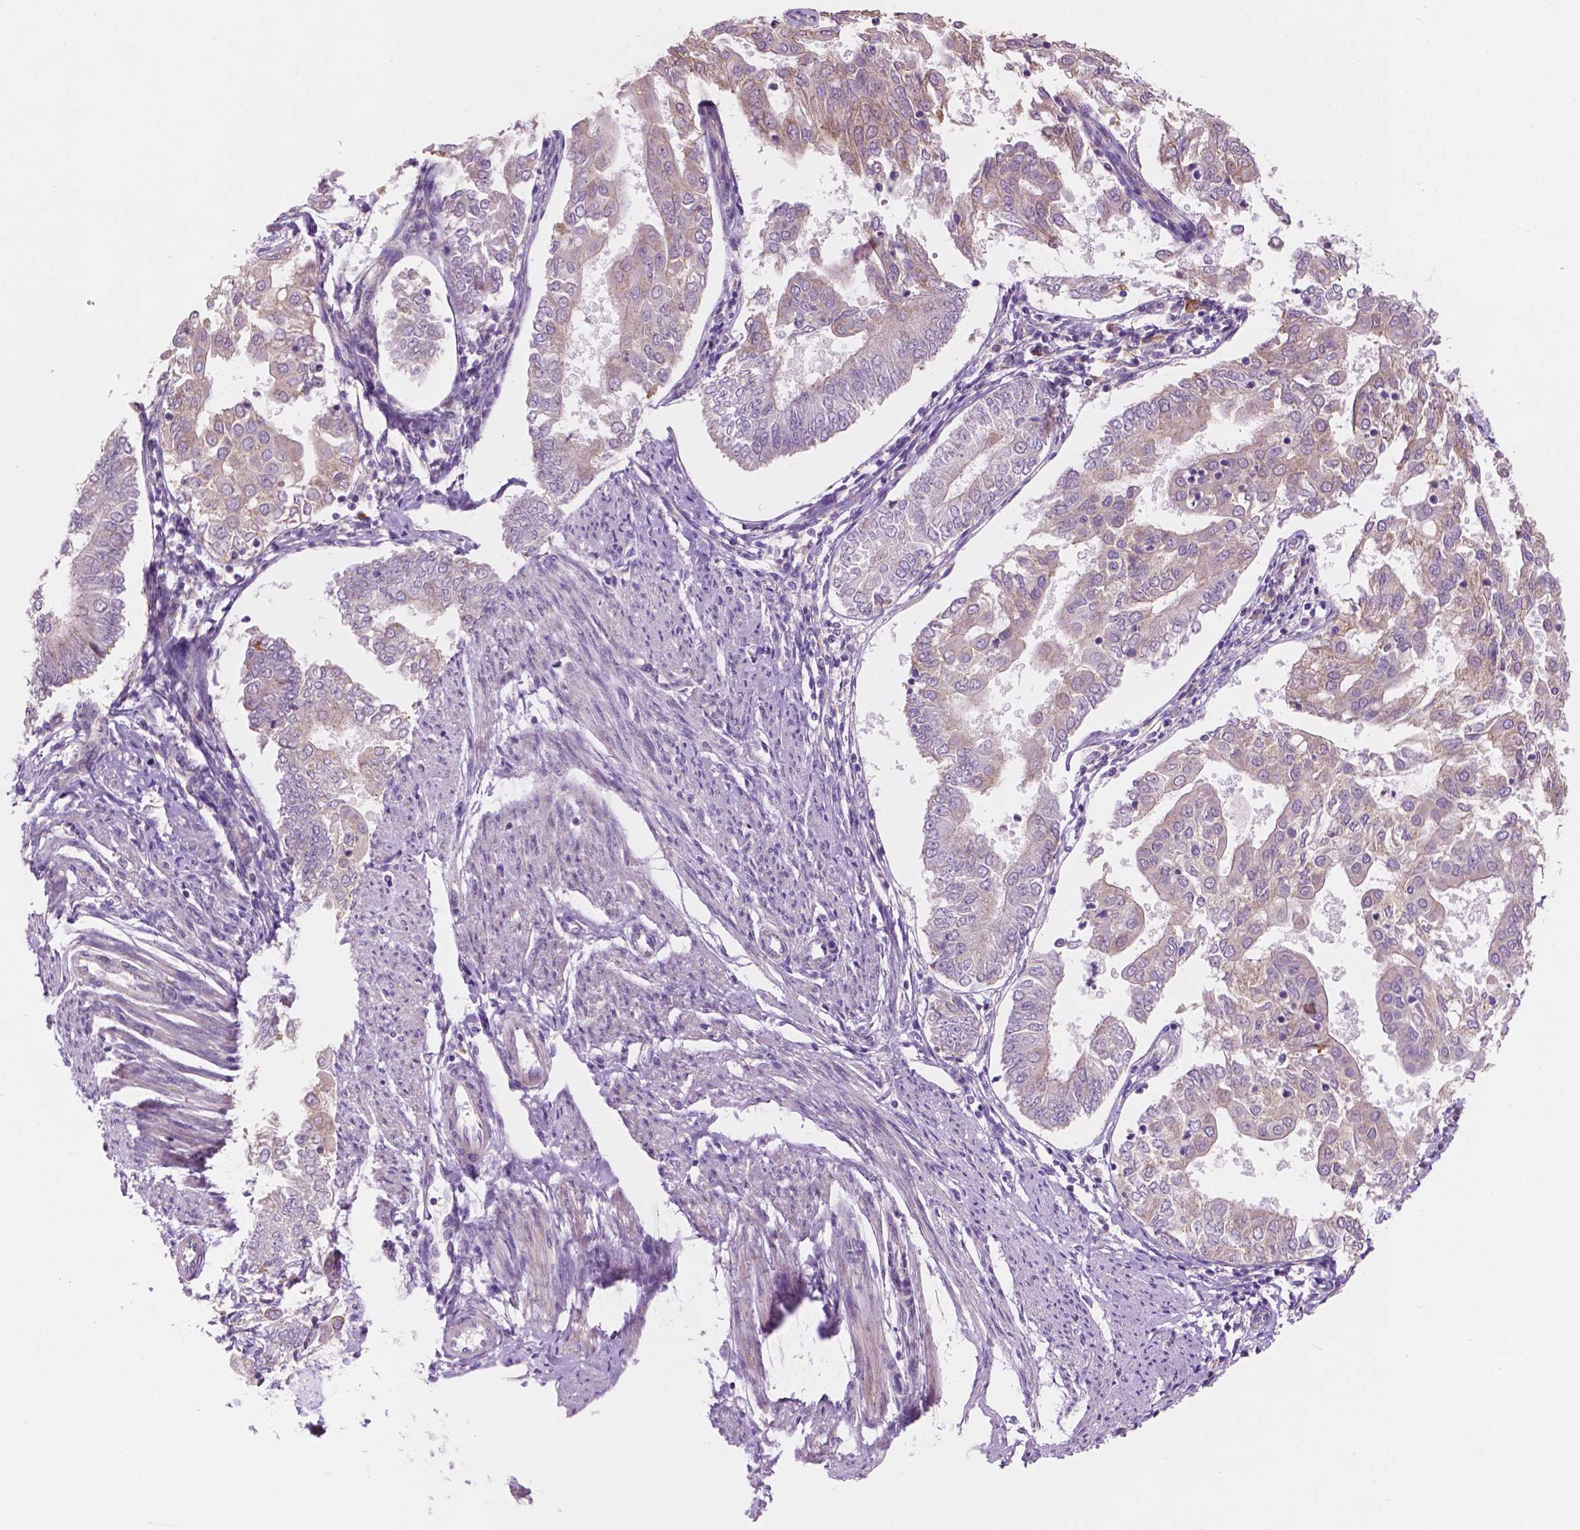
{"staining": {"intensity": "weak", "quantity": "25%-75%", "location": "cytoplasmic/membranous"}, "tissue": "endometrial cancer", "cell_type": "Tumor cells", "image_type": "cancer", "snomed": [{"axis": "morphology", "description": "Adenocarcinoma, NOS"}, {"axis": "topography", "description": "Endometrium"}], "caption": "Protein staining reveals weak cytoplasmic/membranous positivity in approximately 25%-75% of tumor cells in endometrial cancer (adenocarcinoma).", "gene": "LRP1B", "patient": {"sex": "female", "age": 68}}